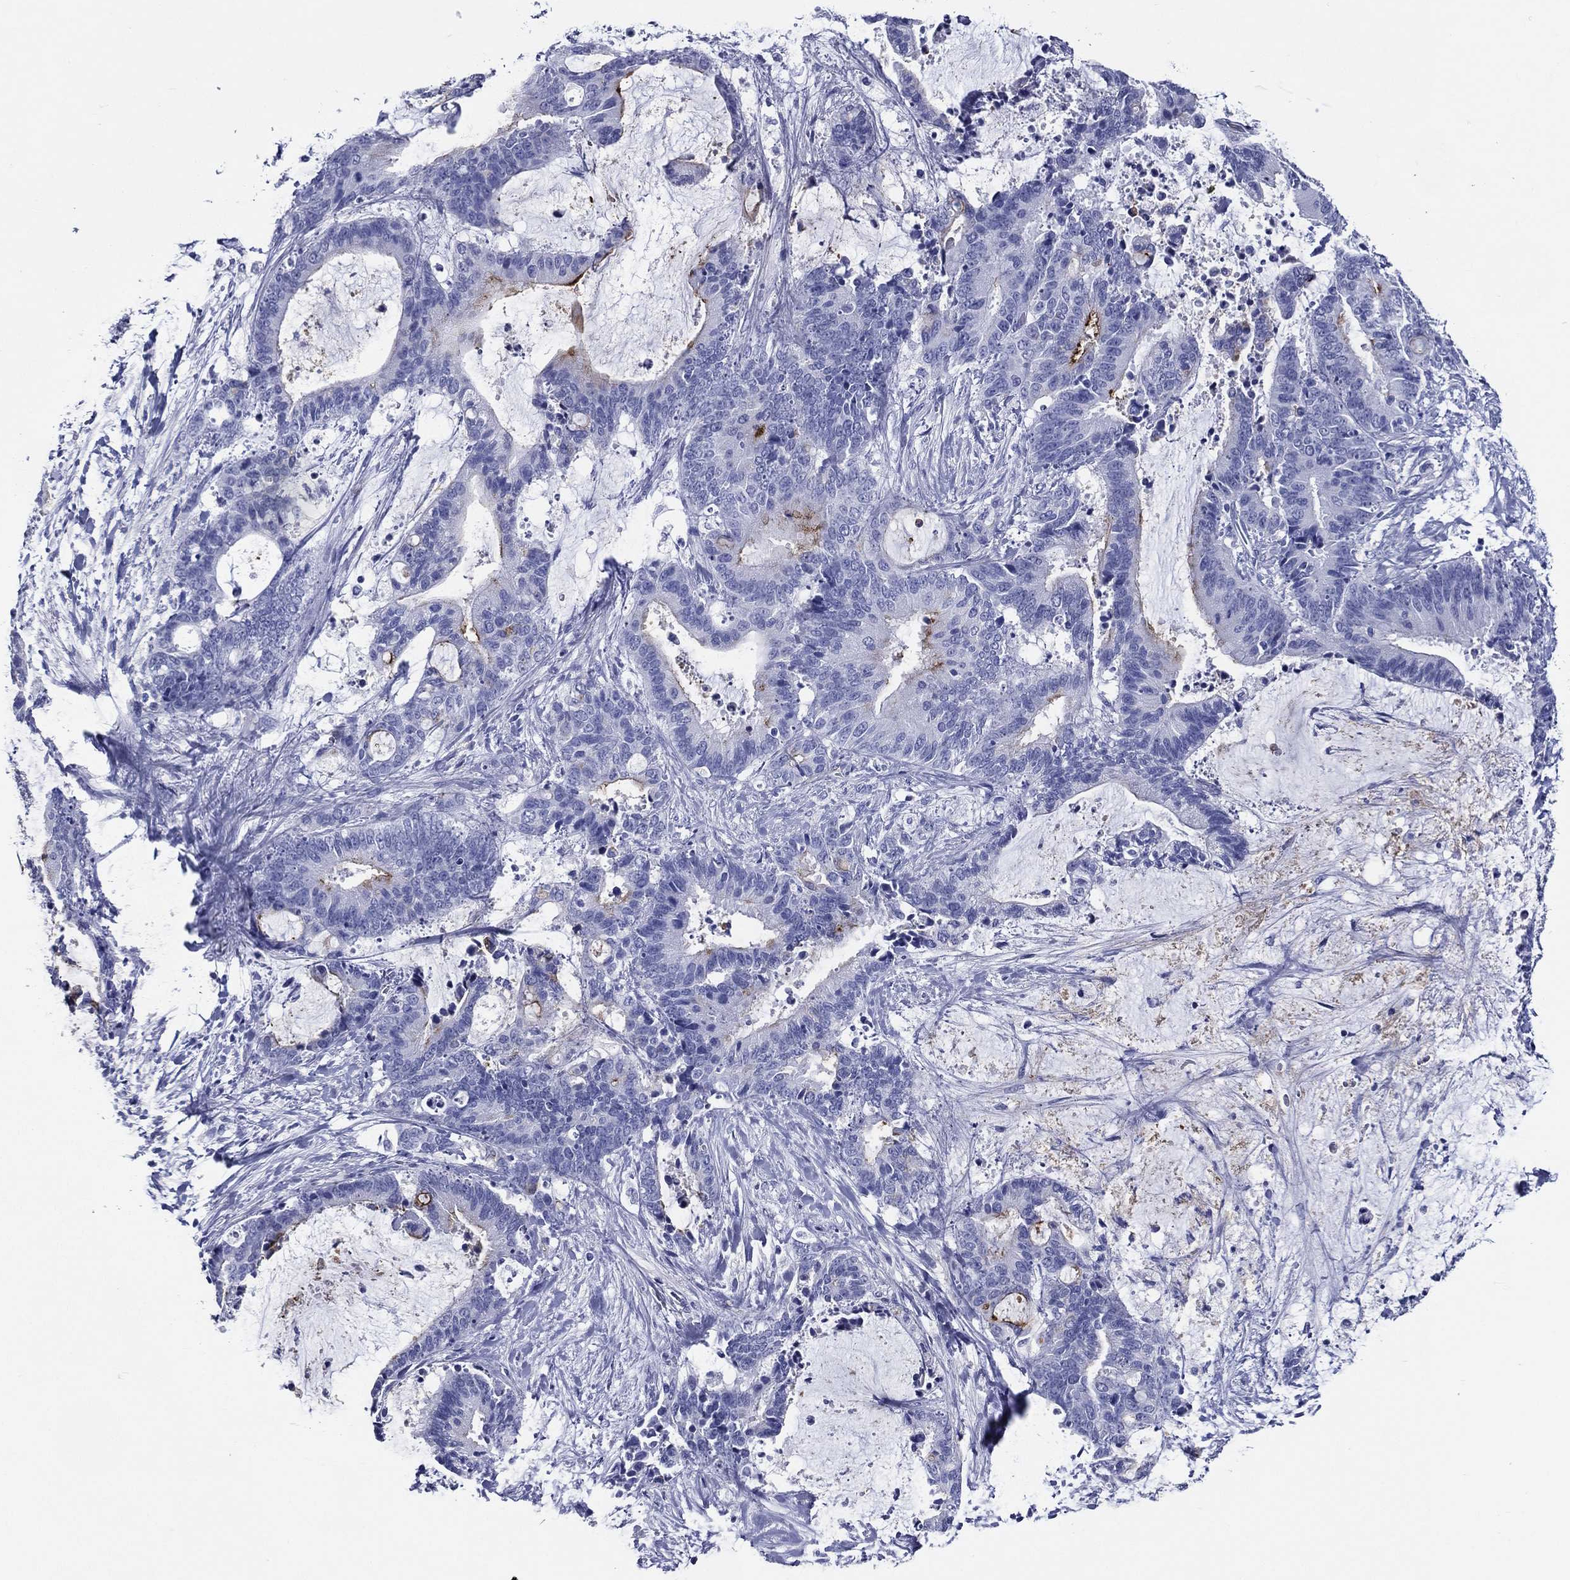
{"staining": {"intensity": "negative", "quantity": "none", "location": "none"}, "tissue": "liver cancer", "cell_type": "Tumor cells", "image_type": "cancer", "snomed": [{"axis": "morphology", "description": "Cholangiocarcinoma"}, {"axis": "topography", "description": "Liver"}], "caption": "This is a histopathology image of IHC staining of liver cancer (cholangiocarcinoma), which shows no staining in tumor cells.", "gene": "ACE2", "patient": {"sex": "female", "age": 73}}